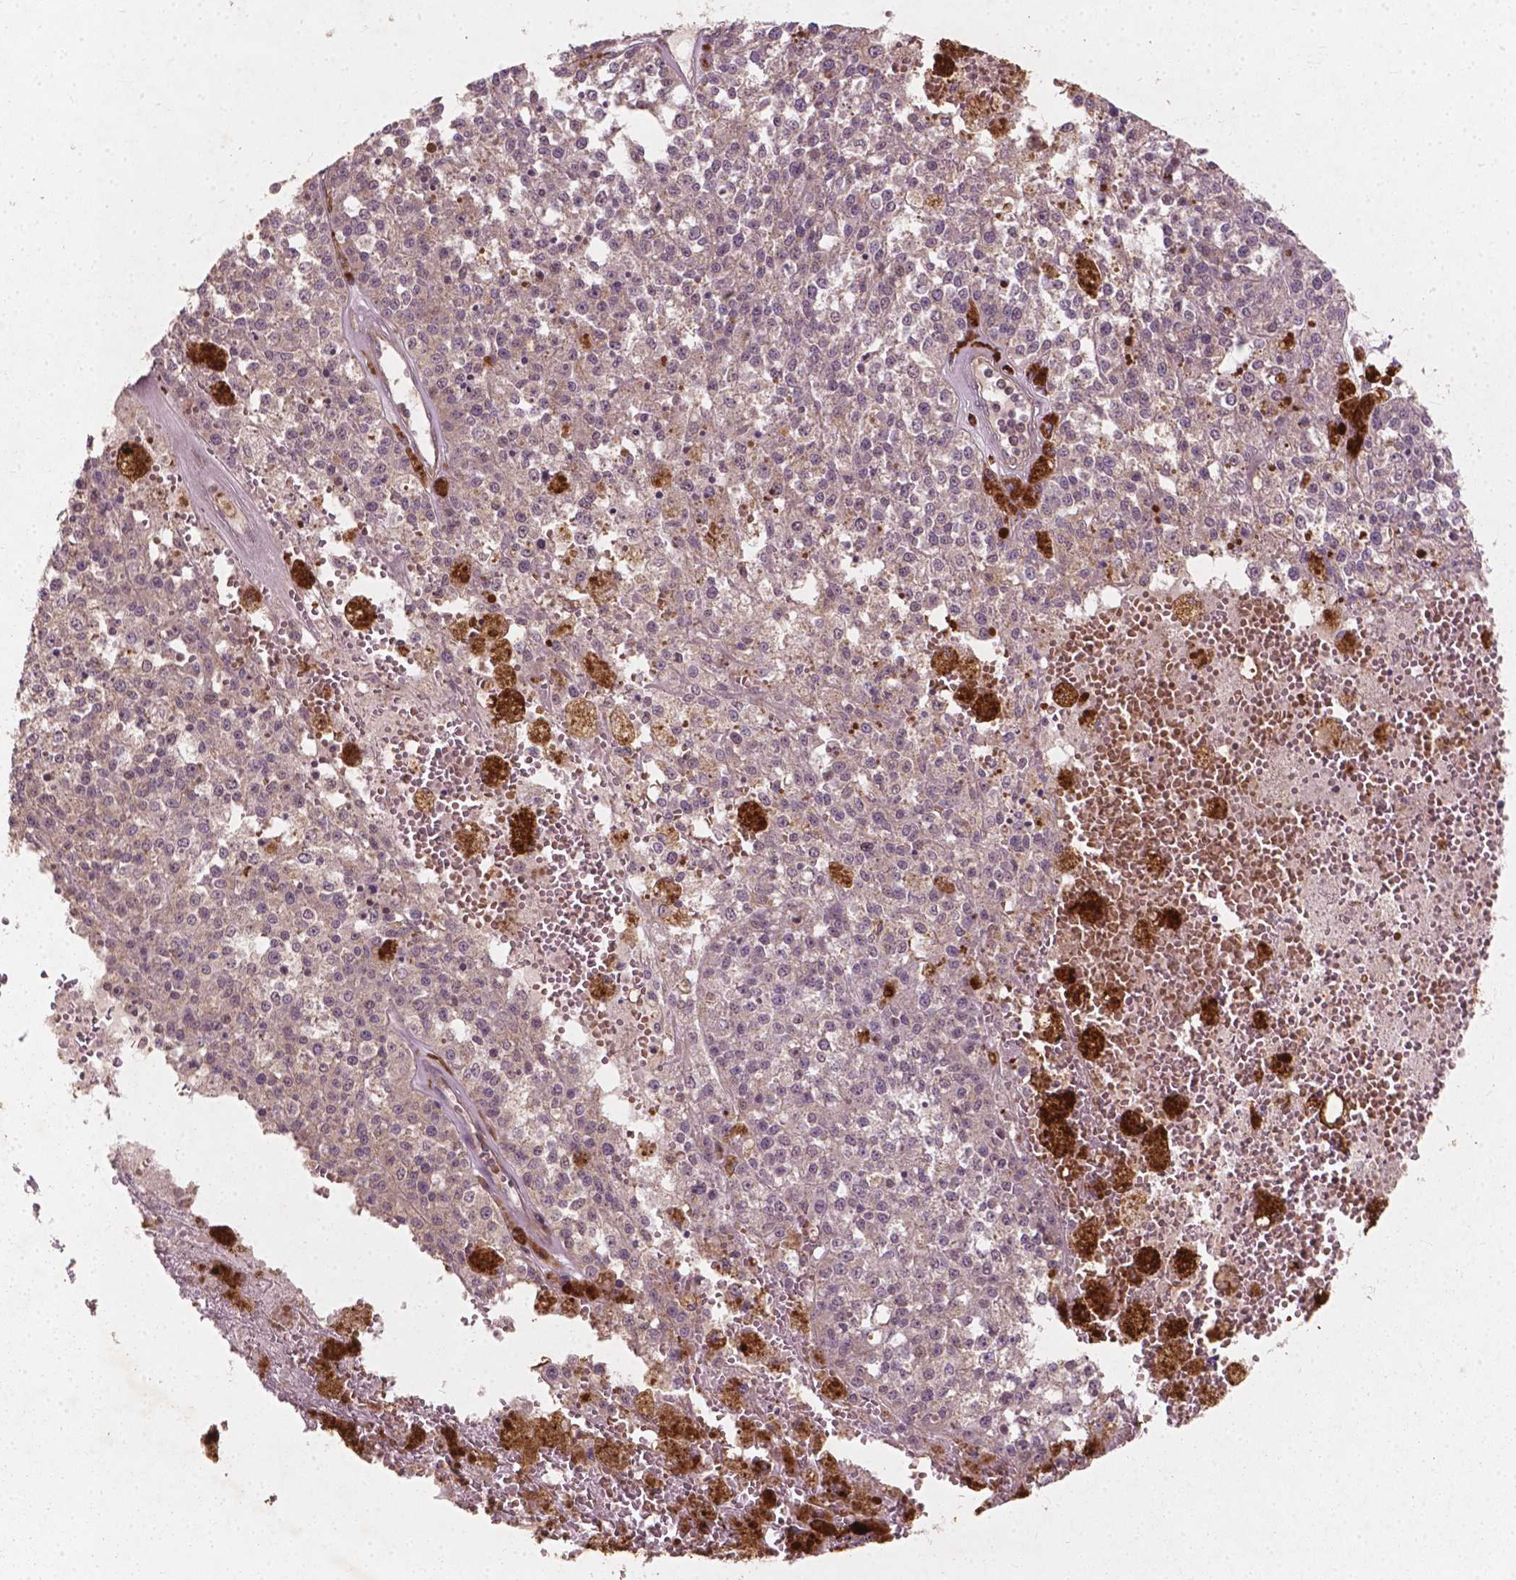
{"staining": {"intensity": "negative", "quantity": "none", "location": "none"}, "tissue": "melanoma", "cell_type": "Tumor cells", "image_type": "cancer", "snomed": [{"axis": "morphology", "description": "Malignant melanoma, Metastatic site"}, {"axis": "topography", "description": "Lymph node"}], "caption": "Melanoma stained for a protein using immunohistochemistry (IHC) reveals no positivity tumor cells.", "gene": "CYFIP2", "patient": {"sex": "female", "age": 64}}